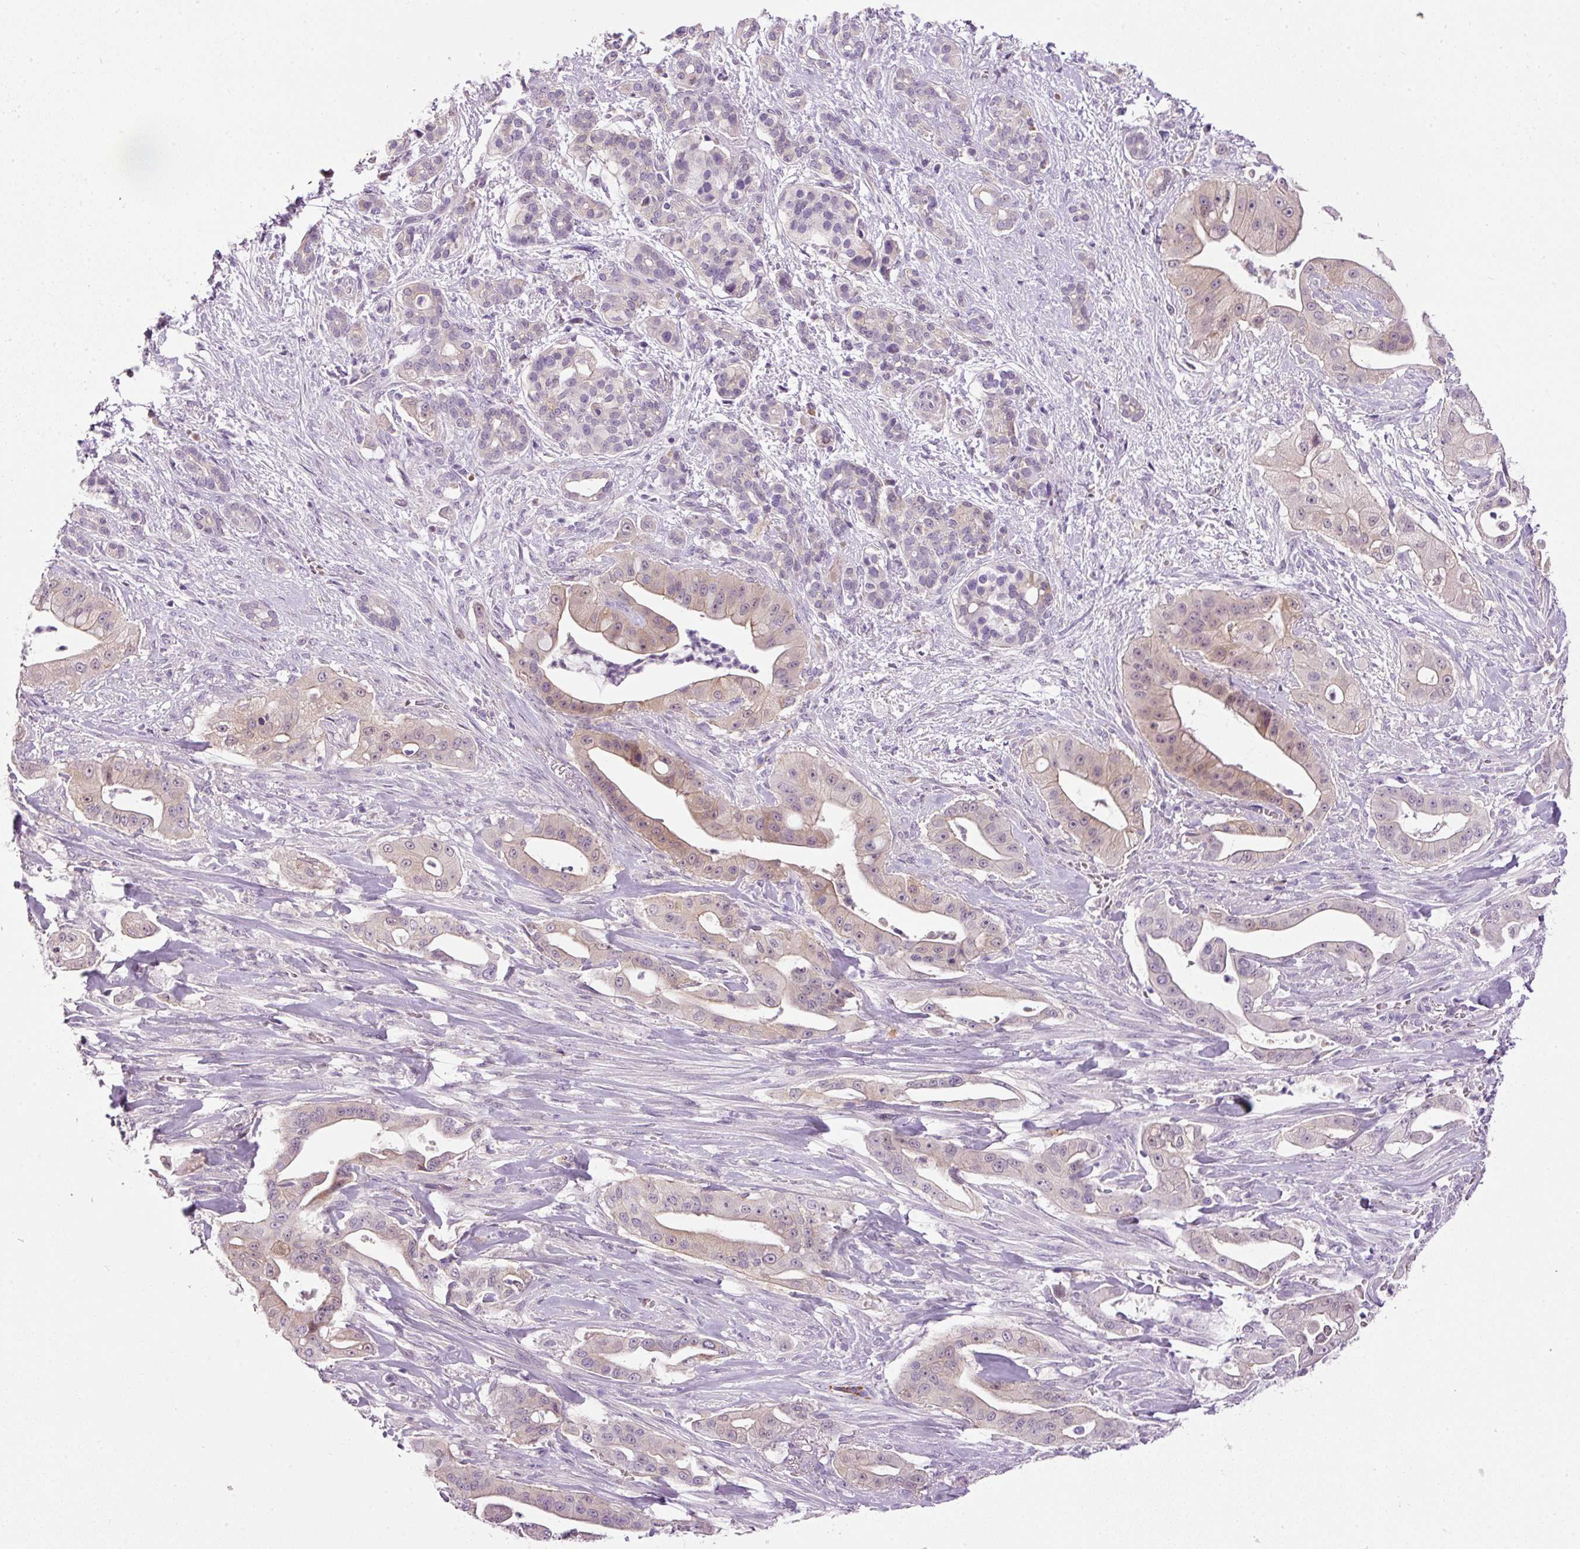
{"staining": {"intensity": "weak", "quantity": "25%-75%", "location": "cytoplasmic/membranous"}, "tissue": "pancreatic cancer", "cell_type": "Tumor cells", "image_type": "cancer", "snomed": [{"axis": "morphology", "description": "Adenocarcinoma, NOS"}, {"axis": "topography", "description": "Pancreas"}], "caption": "About 25%-75% of tumor cells in pancreatic cancer reveal weak cytoplasmic/membranous protein expression as visualized by brown immunohistochemical staining.", "gene": "SRC", "patient": {"sex": "male", "age": 57}}